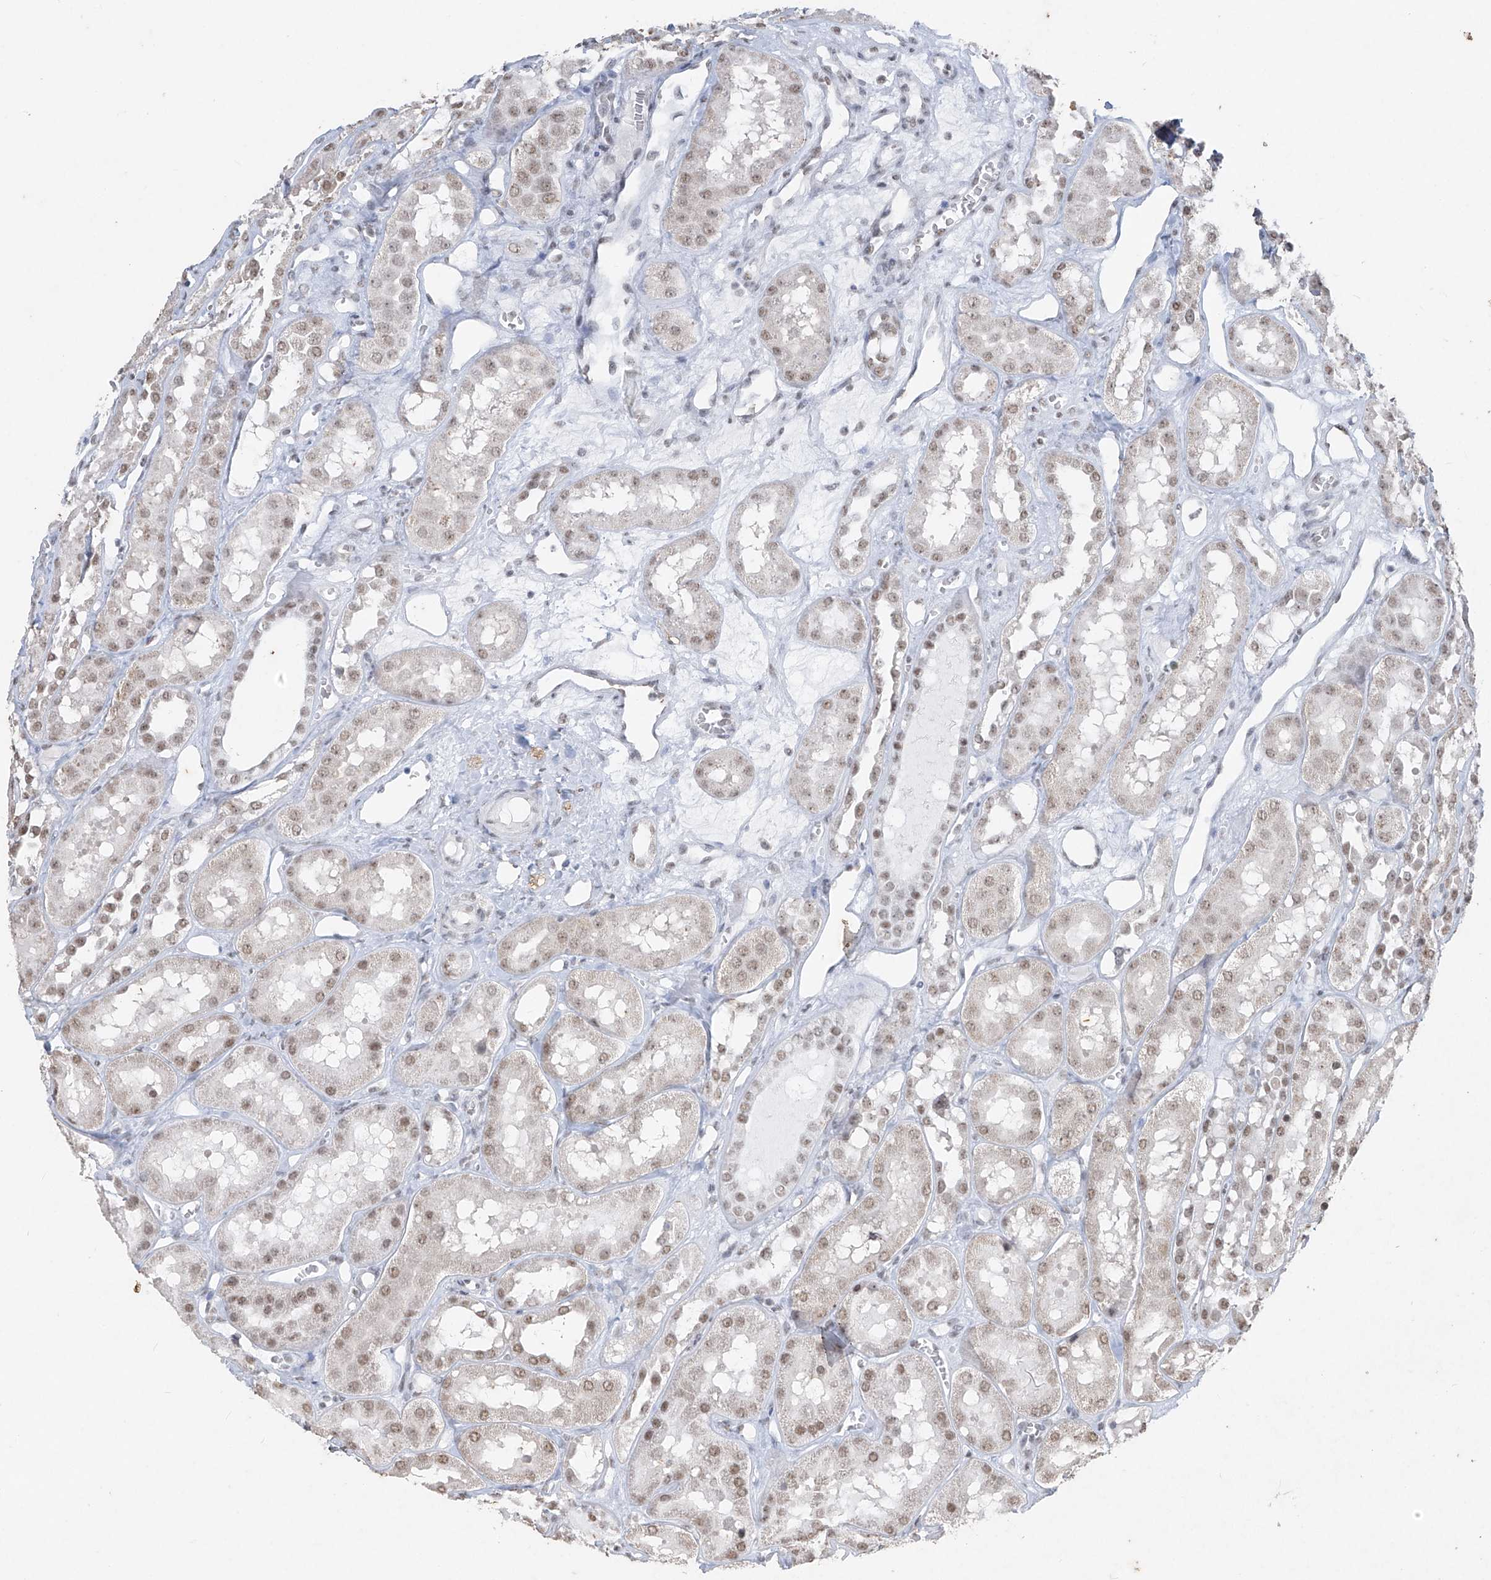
{"staining": {"intensity": "weak", "quantity": "<25%", "location": "nuclear"}, "tissue": "kidney", "cell_type": "Cells in glomeruli", "image_type": "normal", "snomed": [{"axis": "morphology", "description": "Normal tissue, NOS"}, {"axis": "topography", "description": "Kidney"}], "caption": "Immunohistochemistry image of benign human kidney stained for a protein (brown), which displays no expression in cells in glomeruli.", "gene": "TFEC", "patient": {"sex": "male", "age": 16}}